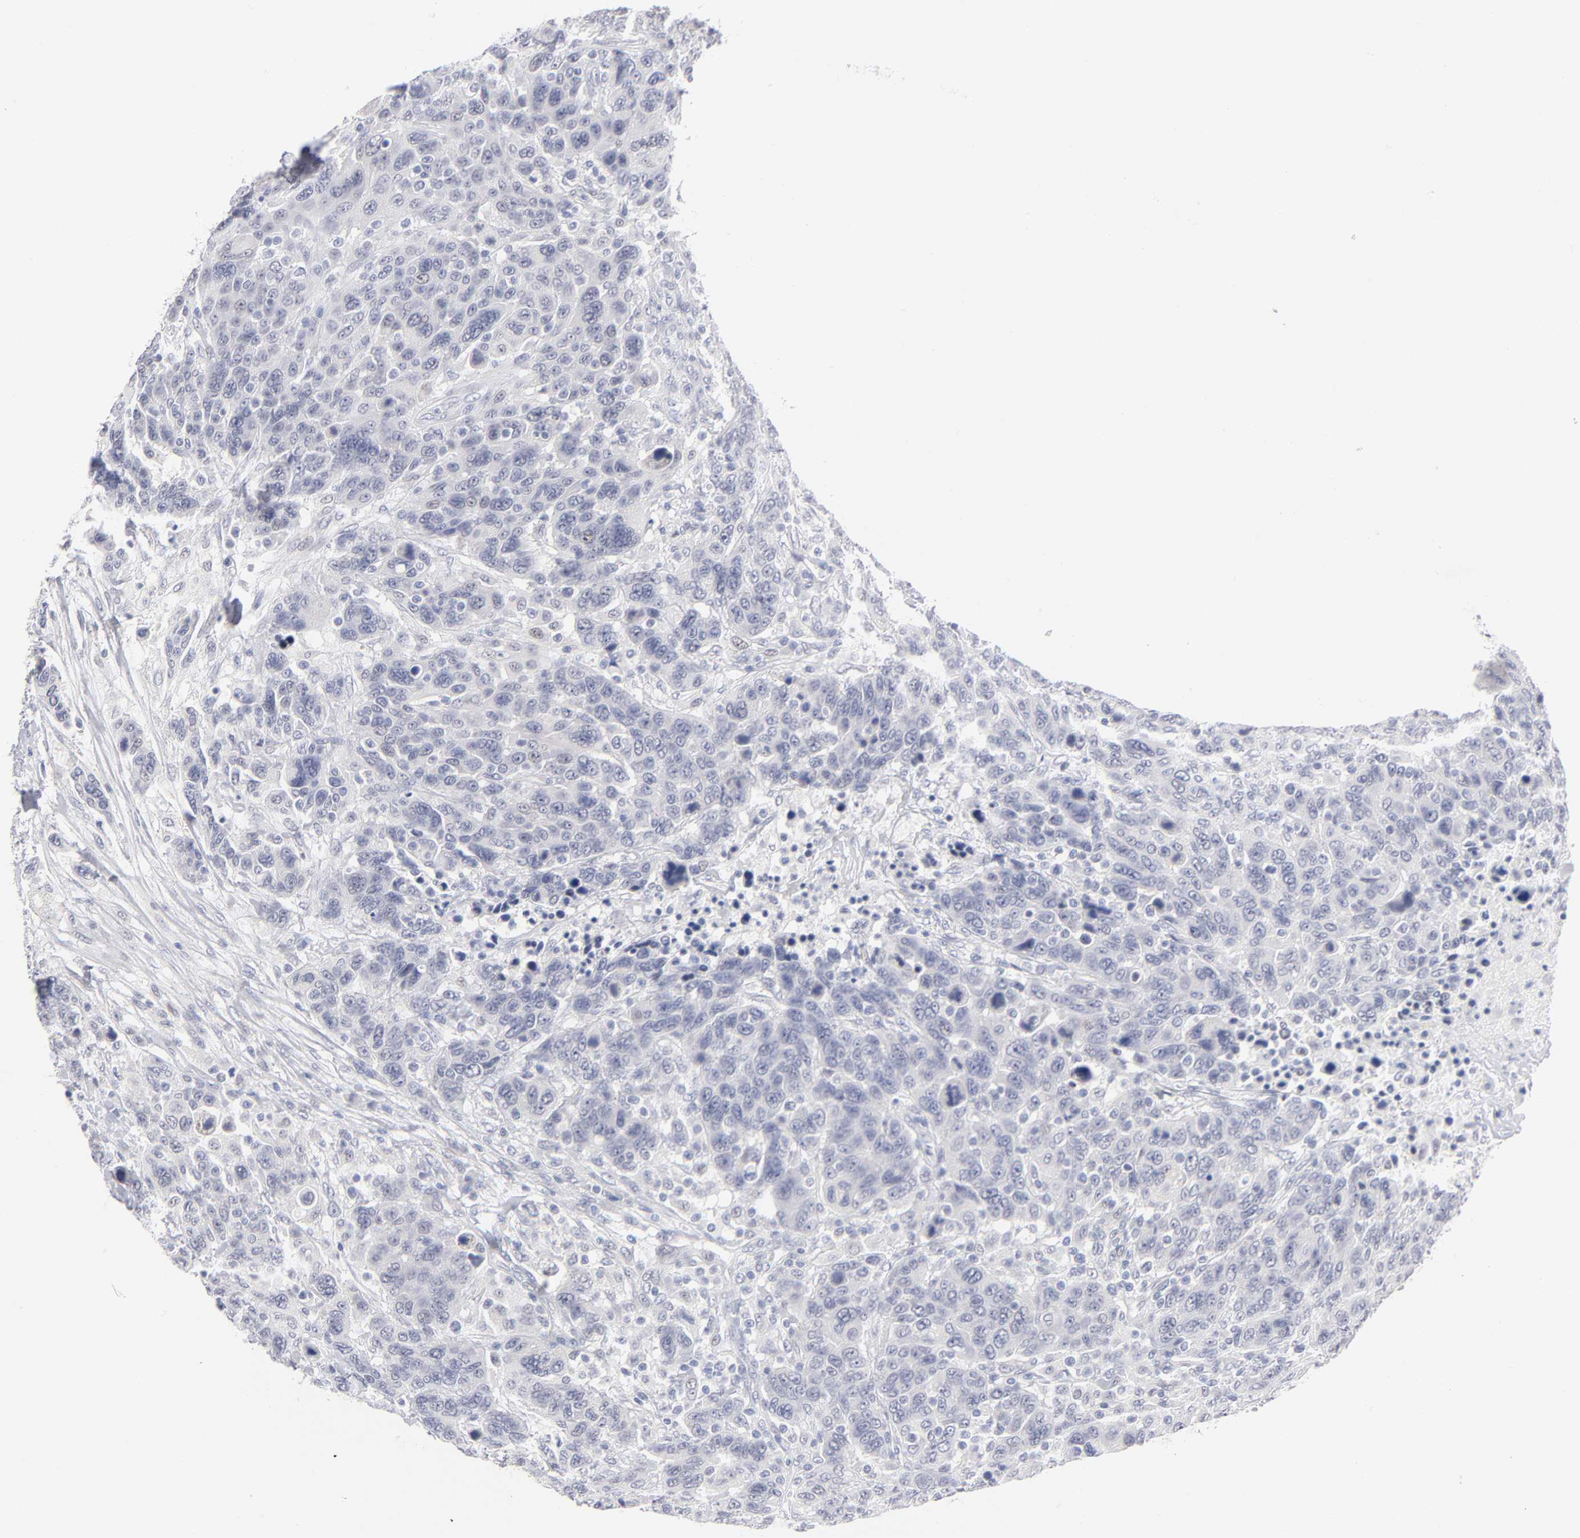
{"staining": {"intensity": "negative", "quantity": "none", "location": "none"}, "tissue": "breast cancer", "cell_type": "Tumor cells", "image_type": "cancer", "snomed": [{"axis": "morphology", "description": "Duct carcinoma"}, {"axis": "topography", "description": "Breast"}], "caption": "This is an IHC micrograph of human breast cancer (intraductal carcinoma). There is no positivity in tumor cells.", "gene": "KHNYN", "patient": {"sex": "female", "age": 37}}